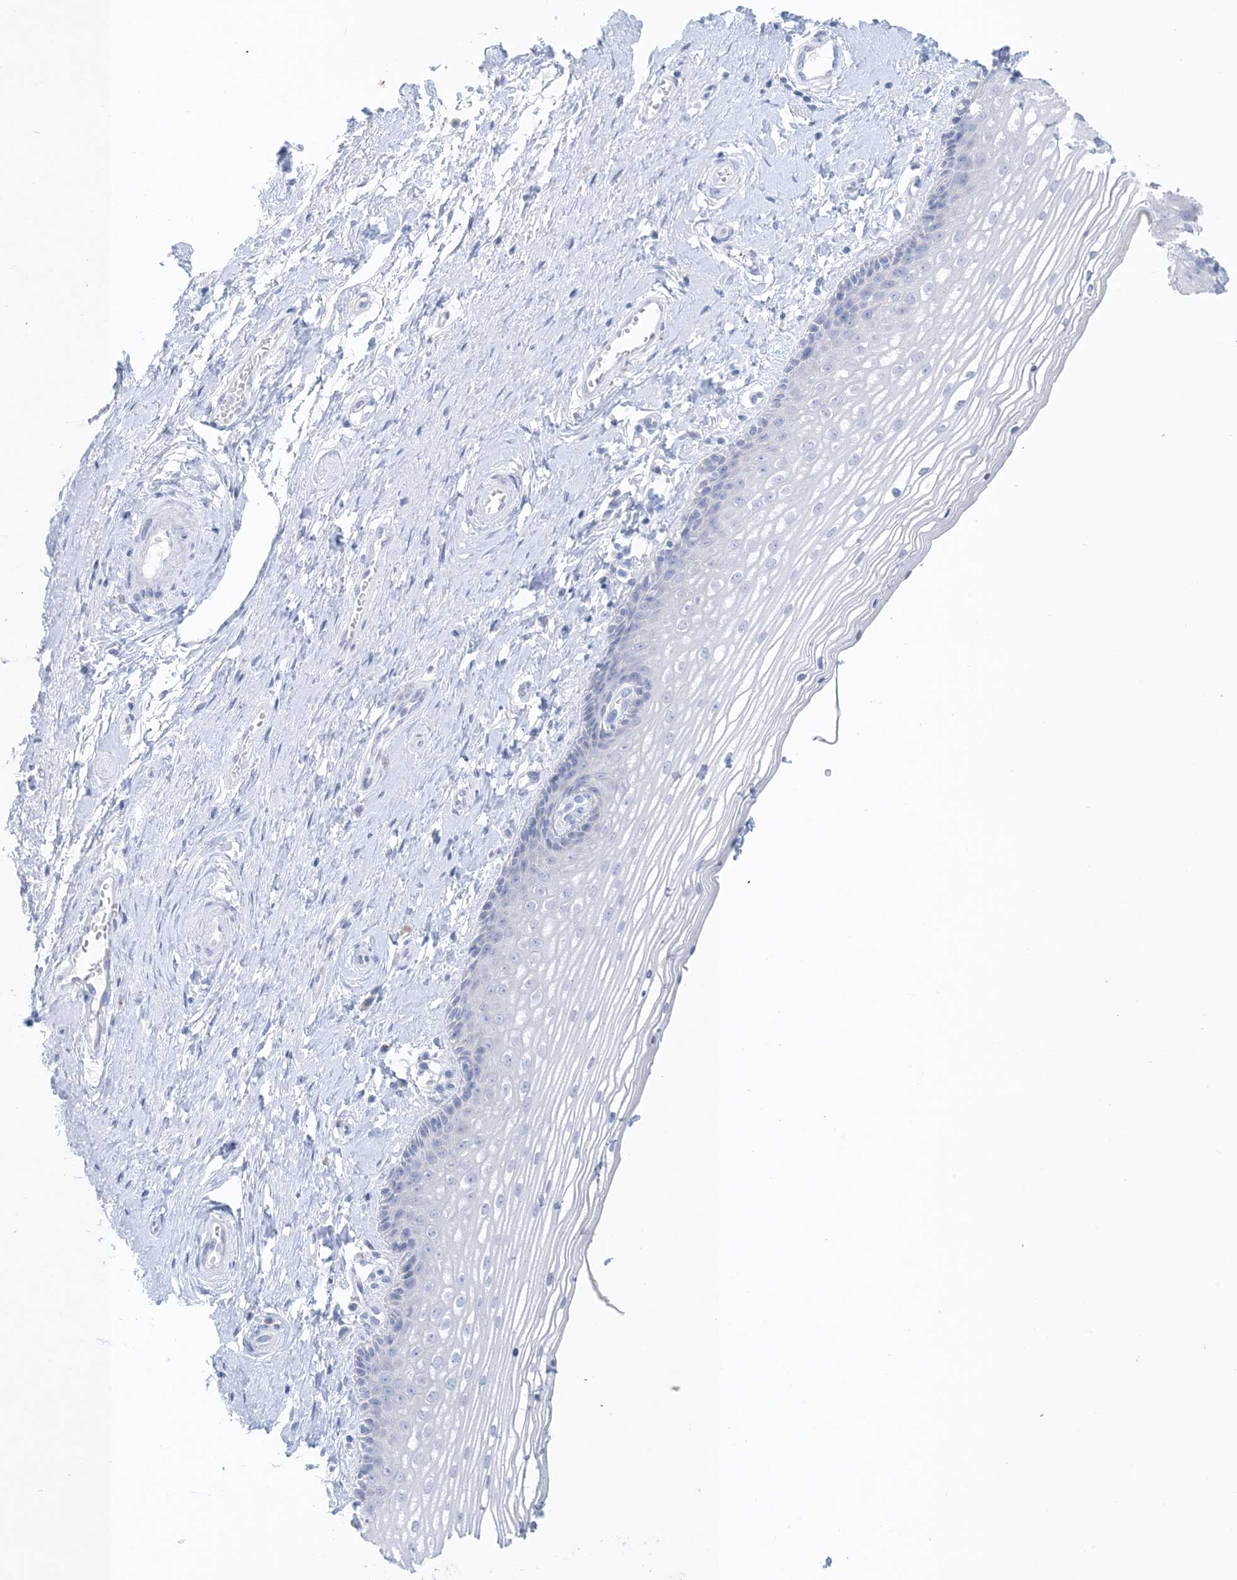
{"staining": {"intensity": "negative", "quantity": "none", "location": "none"}, "tissue": "vagina", "cell_type": "Squamous epithelial cells", "image_type": "normal", "snomed": [{"axis": "morphology", "description": "Normal tissue, NOS"}, {"axis": "topography", "description": "Vagina"}], "caption": "IHC micrograph of unremarkable vagina stained for a protein (brown), which shows no positivity in squamous epithelial cells.", "gene": "GABRG1", "patient": {"sex": "female", "age": 46}}